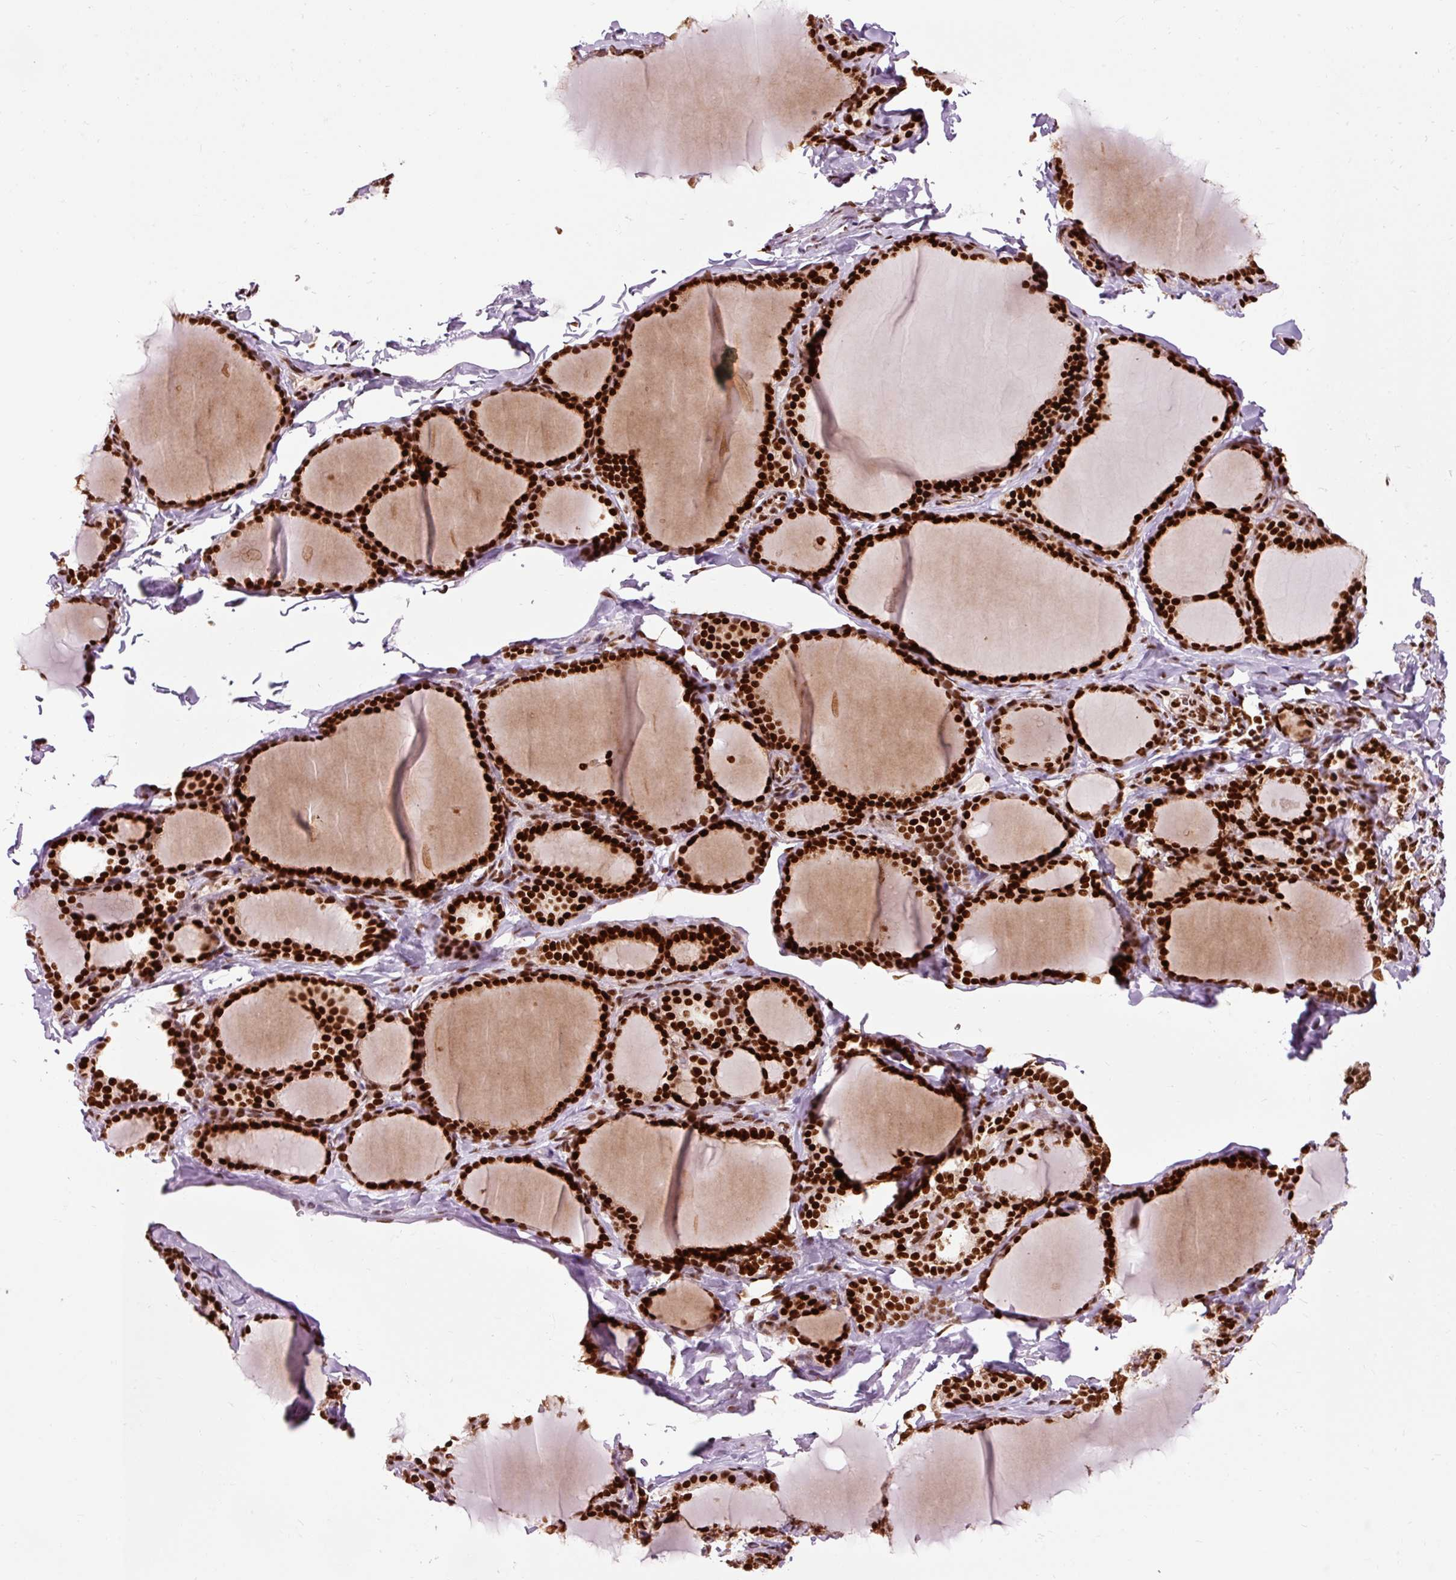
{"staining": {"intensity": "strong", "quantity": ">75%", "location": "nuclear"}, "tissue": "thyroid gland", "cell_type": "Glandular cells", "image_type": "normal", "snomed": [{"axis": "morphology", "description": "Normal tissue, NOS"}, {"axis": "topography", "description": "Thyroid gland"}], "caption": "Immunohistochemistry (IHC) photomicrograph of unremarkable human thyroid gland stained for a protein (brown), which exhibits high levels of strong nuclear staining in approximately >75% of glandular cells.", "gene": "ZBTB44", "patient": {"sex": "female", "age": 31}}